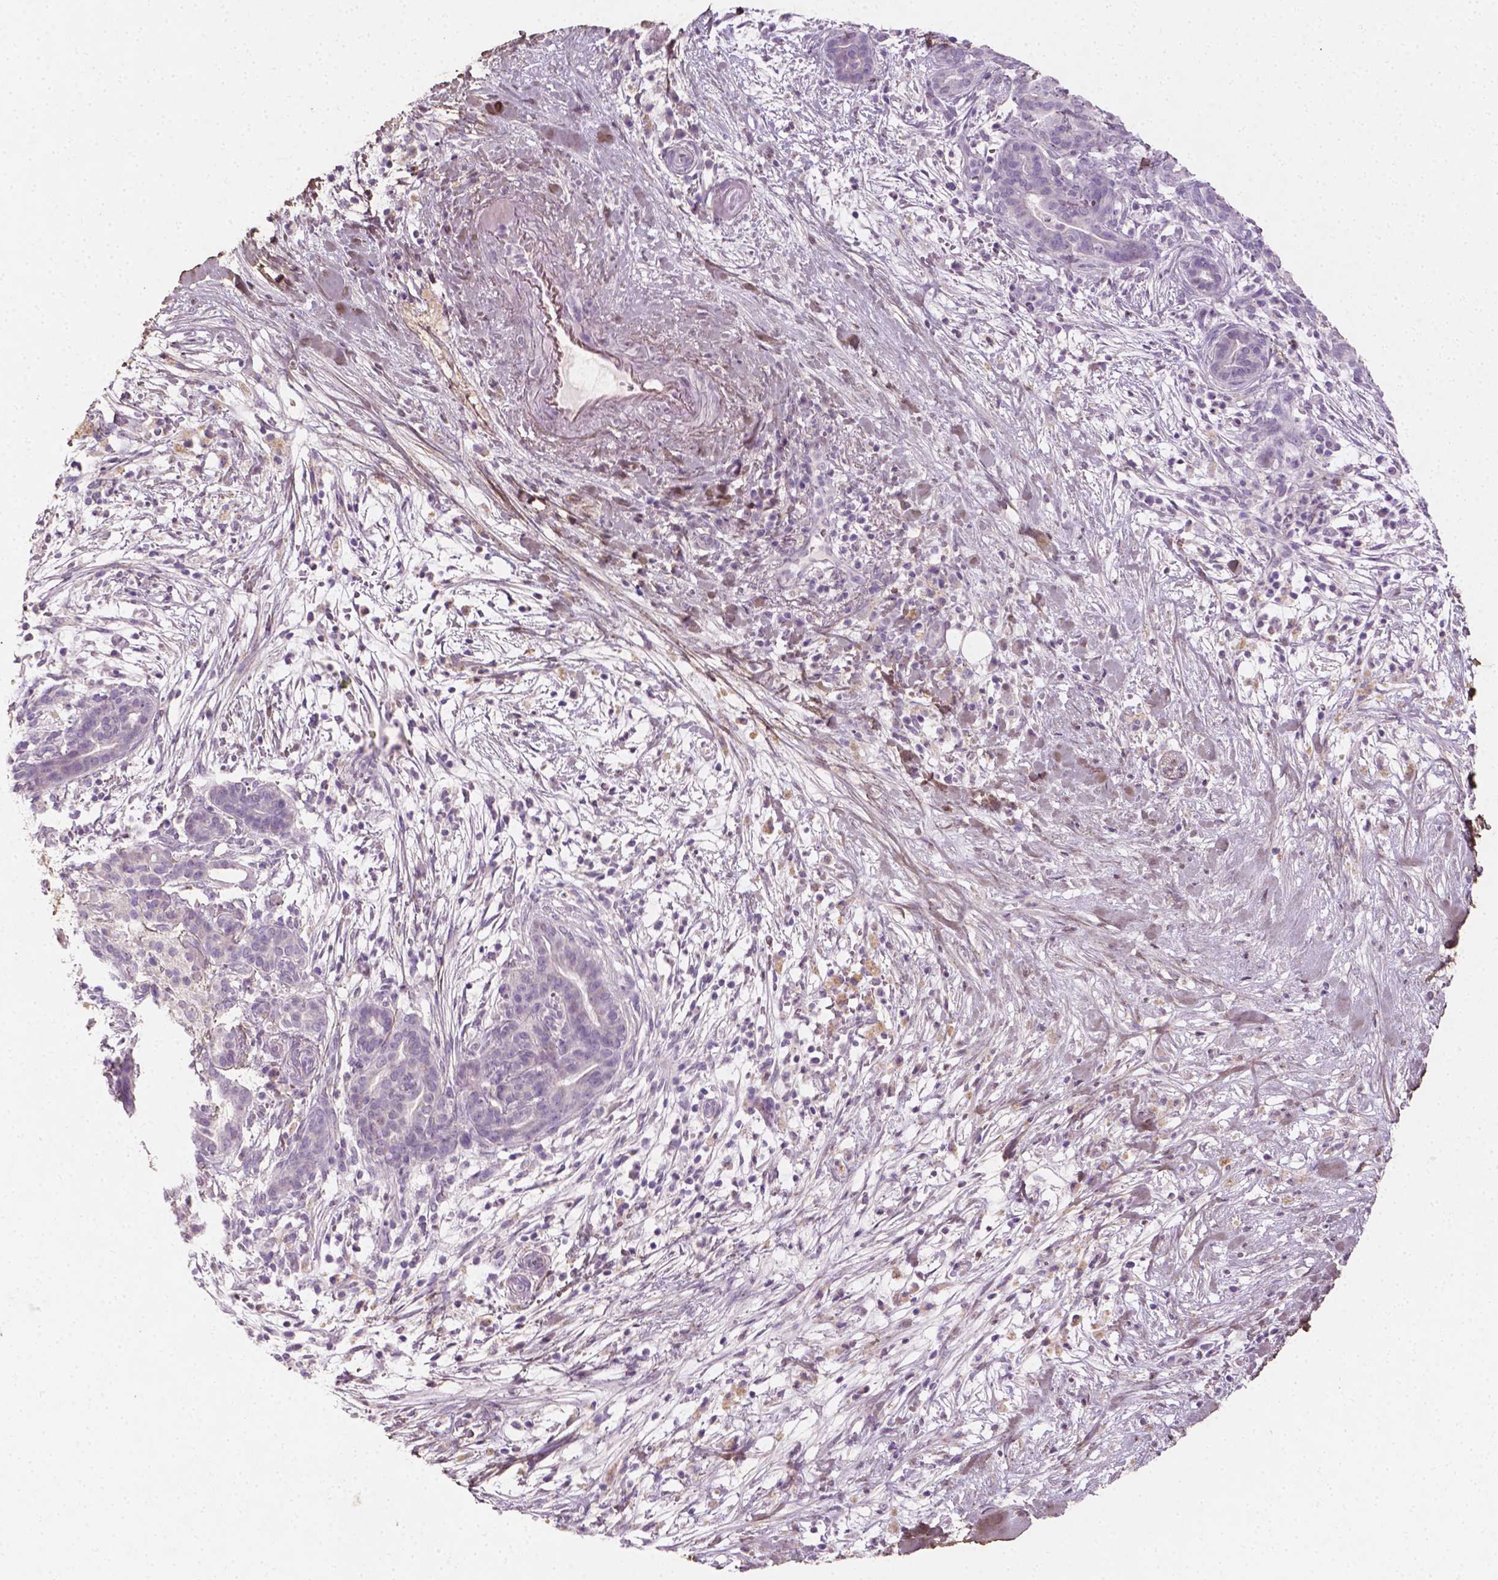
{"staining": {"intensity": "negative", "quantity": "none", "location": "none"}, "tissue": "pancreatic cancer", "cell_type": "Tumor cells", "image_type": "cancer", "snomed": [{"axis": "morphology", "description": "Adenocarcinoma, NOS"}, {"axis": "topography", "description": "Pancreas"}], "caption": "Histopathology image shows no significant protein staining in tumor cells of pancreatic adenocarcinoma. (DAB (3,3'-diaminobenzidine) immunohistochemistry (IHC) visualized using brightfield microscopy, high magnification).", "gene": "DLG2", "patient": {"sex": "male", "age": 44}}